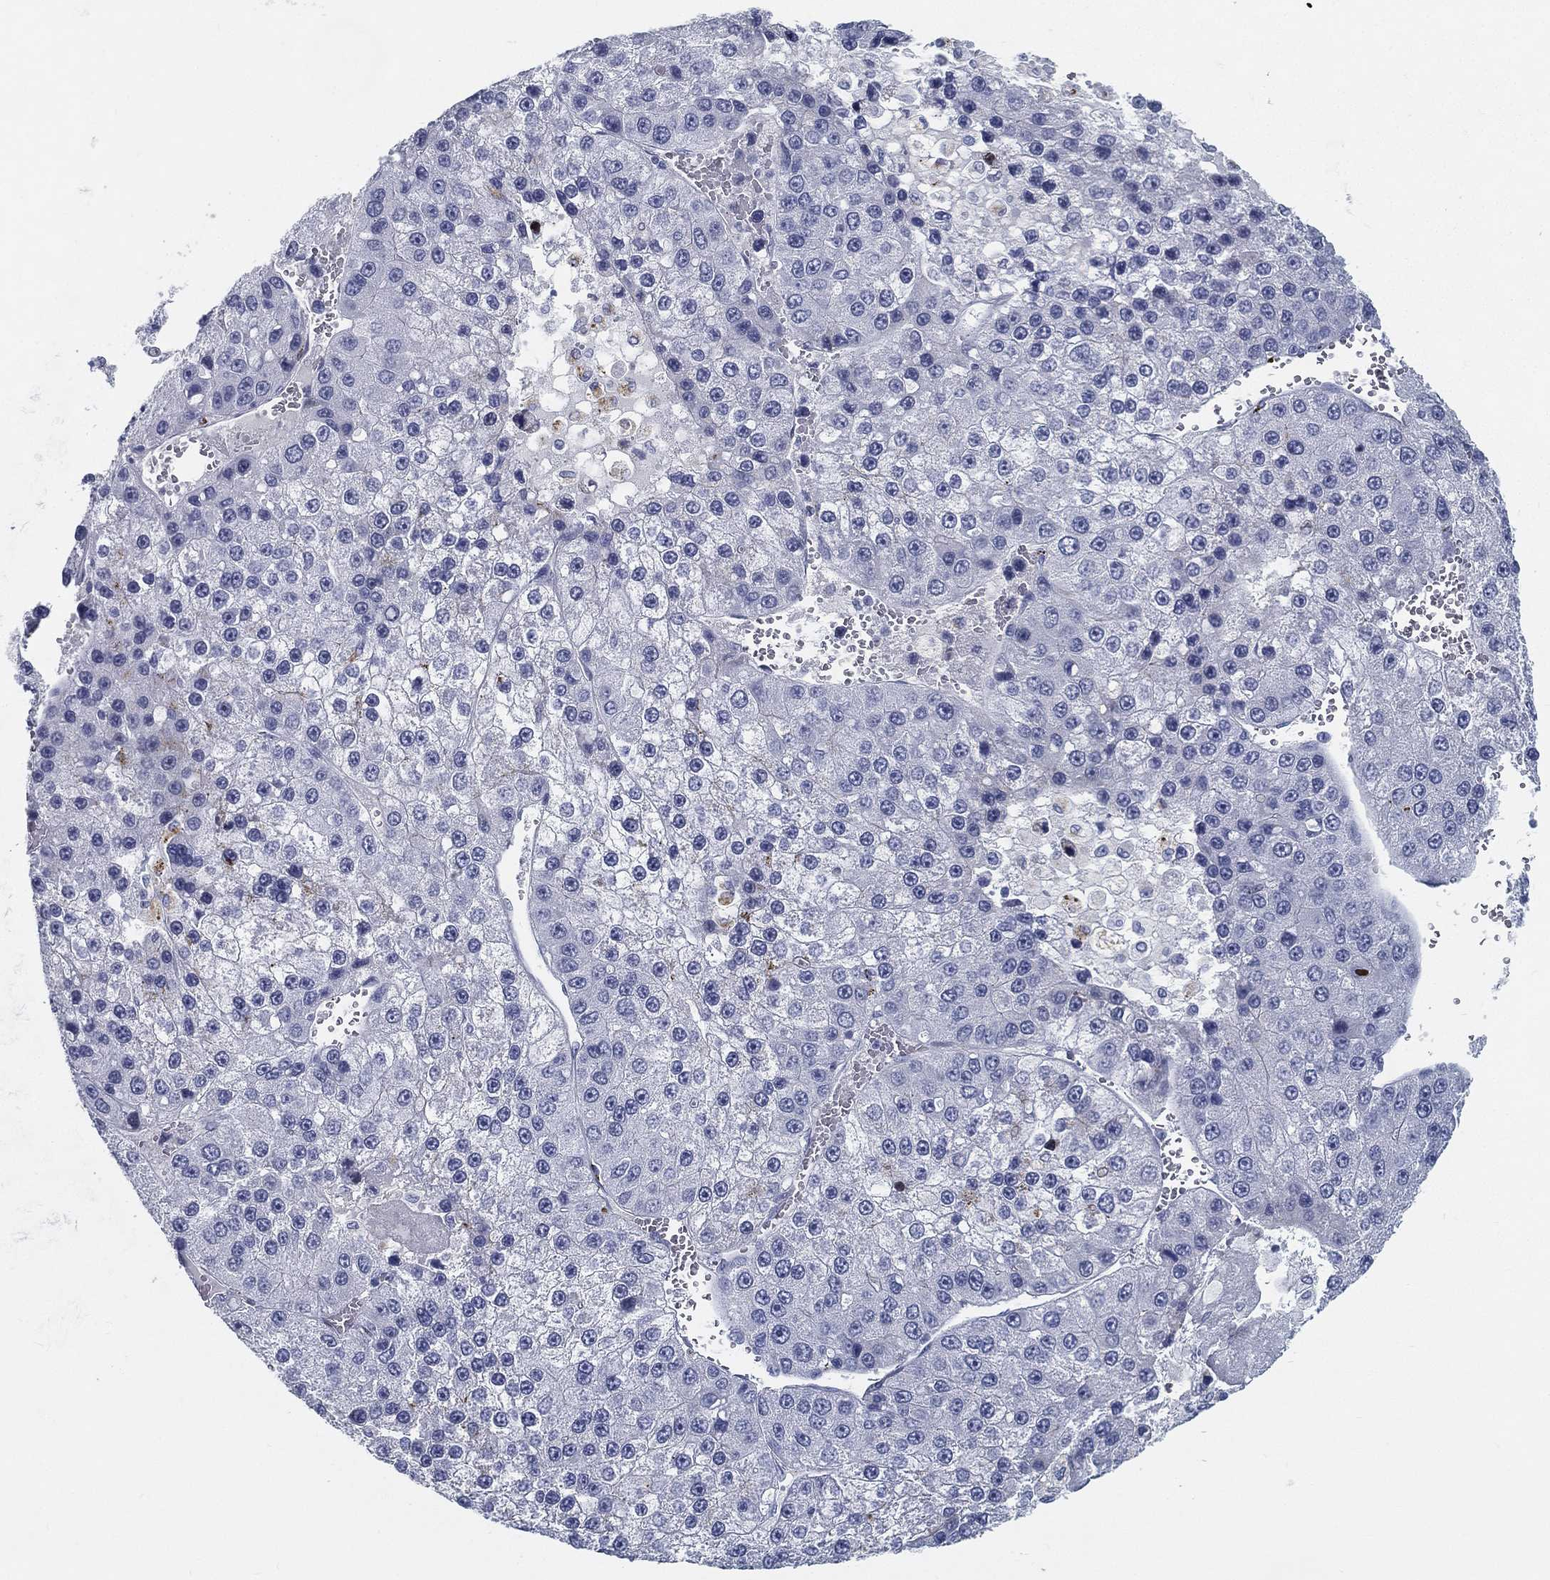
{"staining": {"intensity": "negative", "quantity": "none", "location": "none"}, "tissue": "liver cancer", "cell_type": "Tumor cells", "image_type": "cancer", "snomed": [{"axis": "morphology", "description": "Carcinoma, Hepatocellular, NOS"}, {"axis": "topography", "description": "Liver"}], "caption": "Tumor cells show no significant protein positivity in liver cancer. Brightfield microscopy of immunohistochemistry stained with DAB (3,3'-diaminobenzidine) (brown) and hematoxylin (blue), captured at high magnification.", "gene": "SPPL2C", "patient": {"sex": "female", "age": 73}}